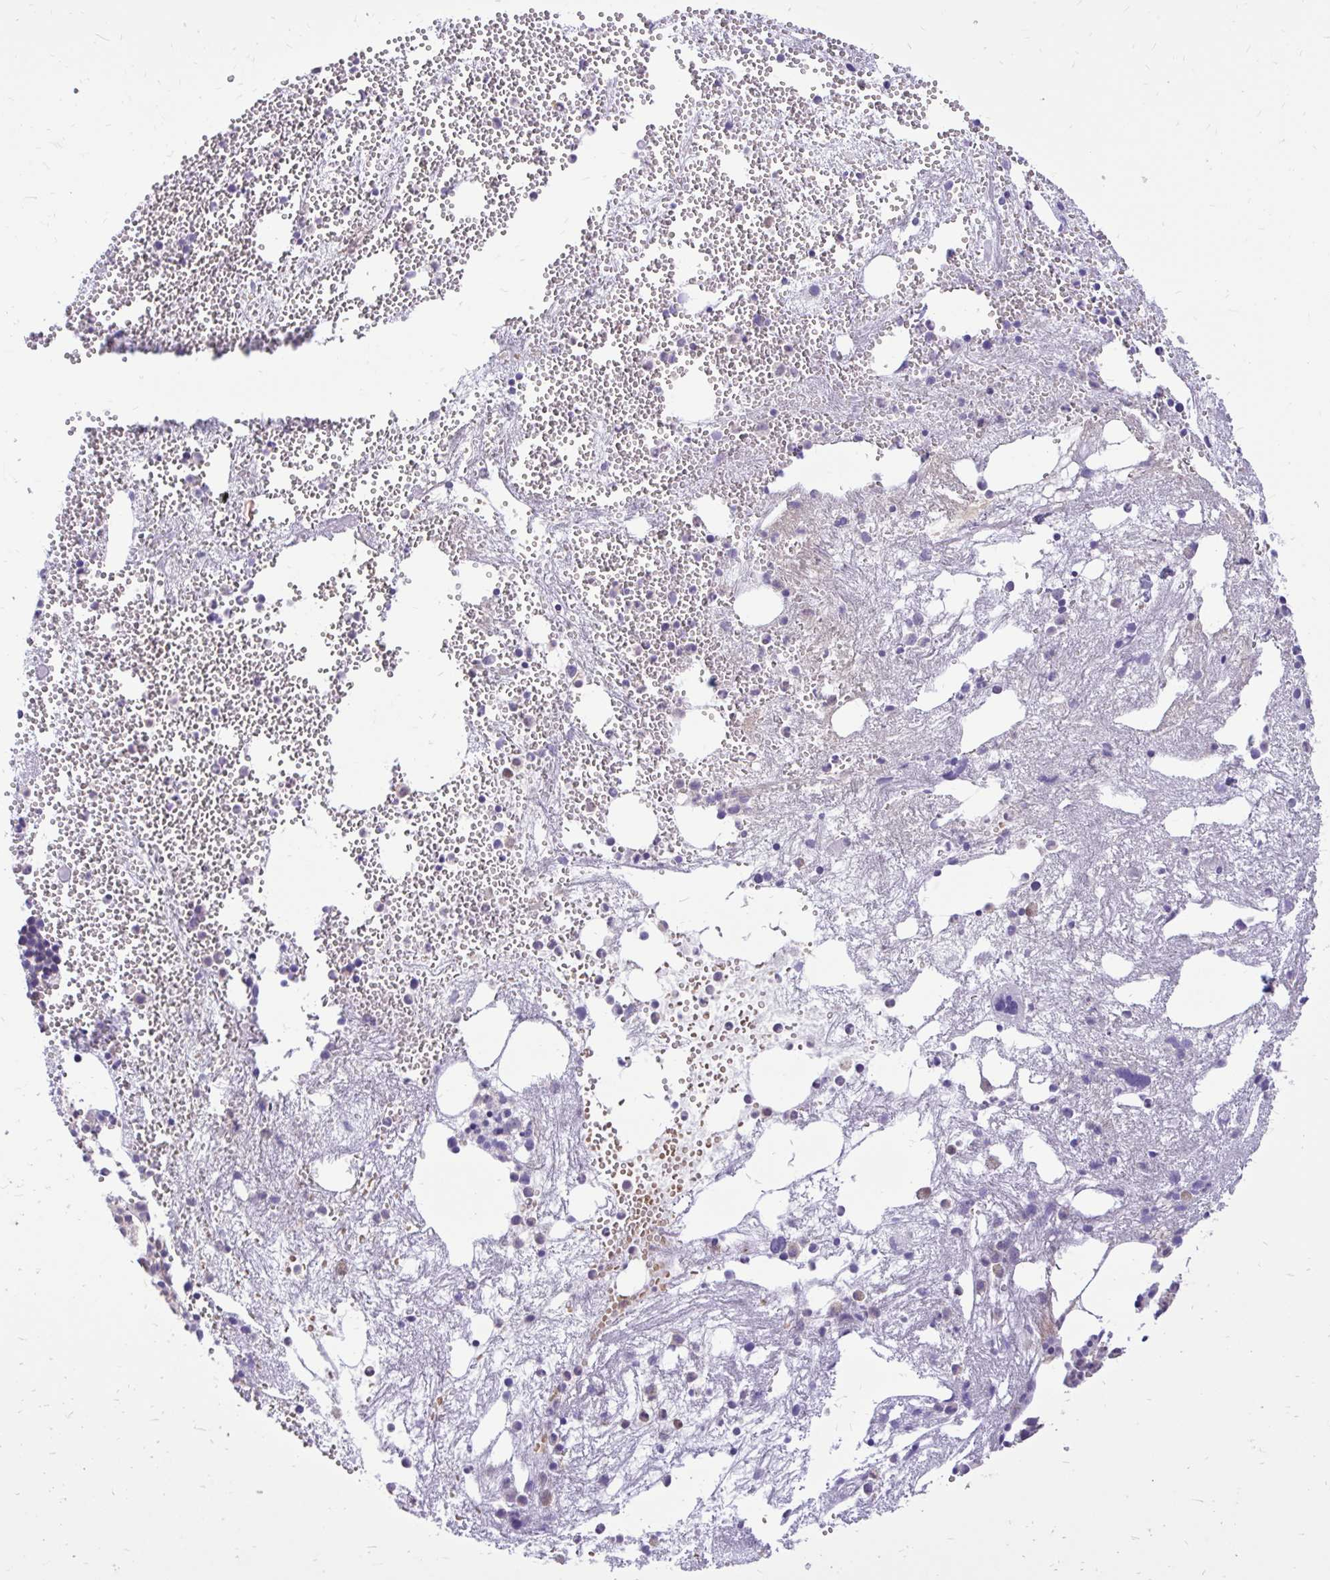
{"staining": {"intensity": "negative", "quantity": "none", "location": "none"}, "tissue": "bone marrow", "cell_type": "Hematopoietic cells", "image_type": "normal", "snomed": [{"axis": "morphology", "description": "Normal tissue, NOS"}, {"axis": "topography", "description": "Bone marrow"}], "caption": "Immunohistochemistry (IHC) of unremarkable human bone marrow displays no staining in hematopoietic cells. (Brightfield microscopy of DAB immunohistochemistry at high magnification).", "gene": "CAT", "patient": {"sex": "female", "age": 57}}